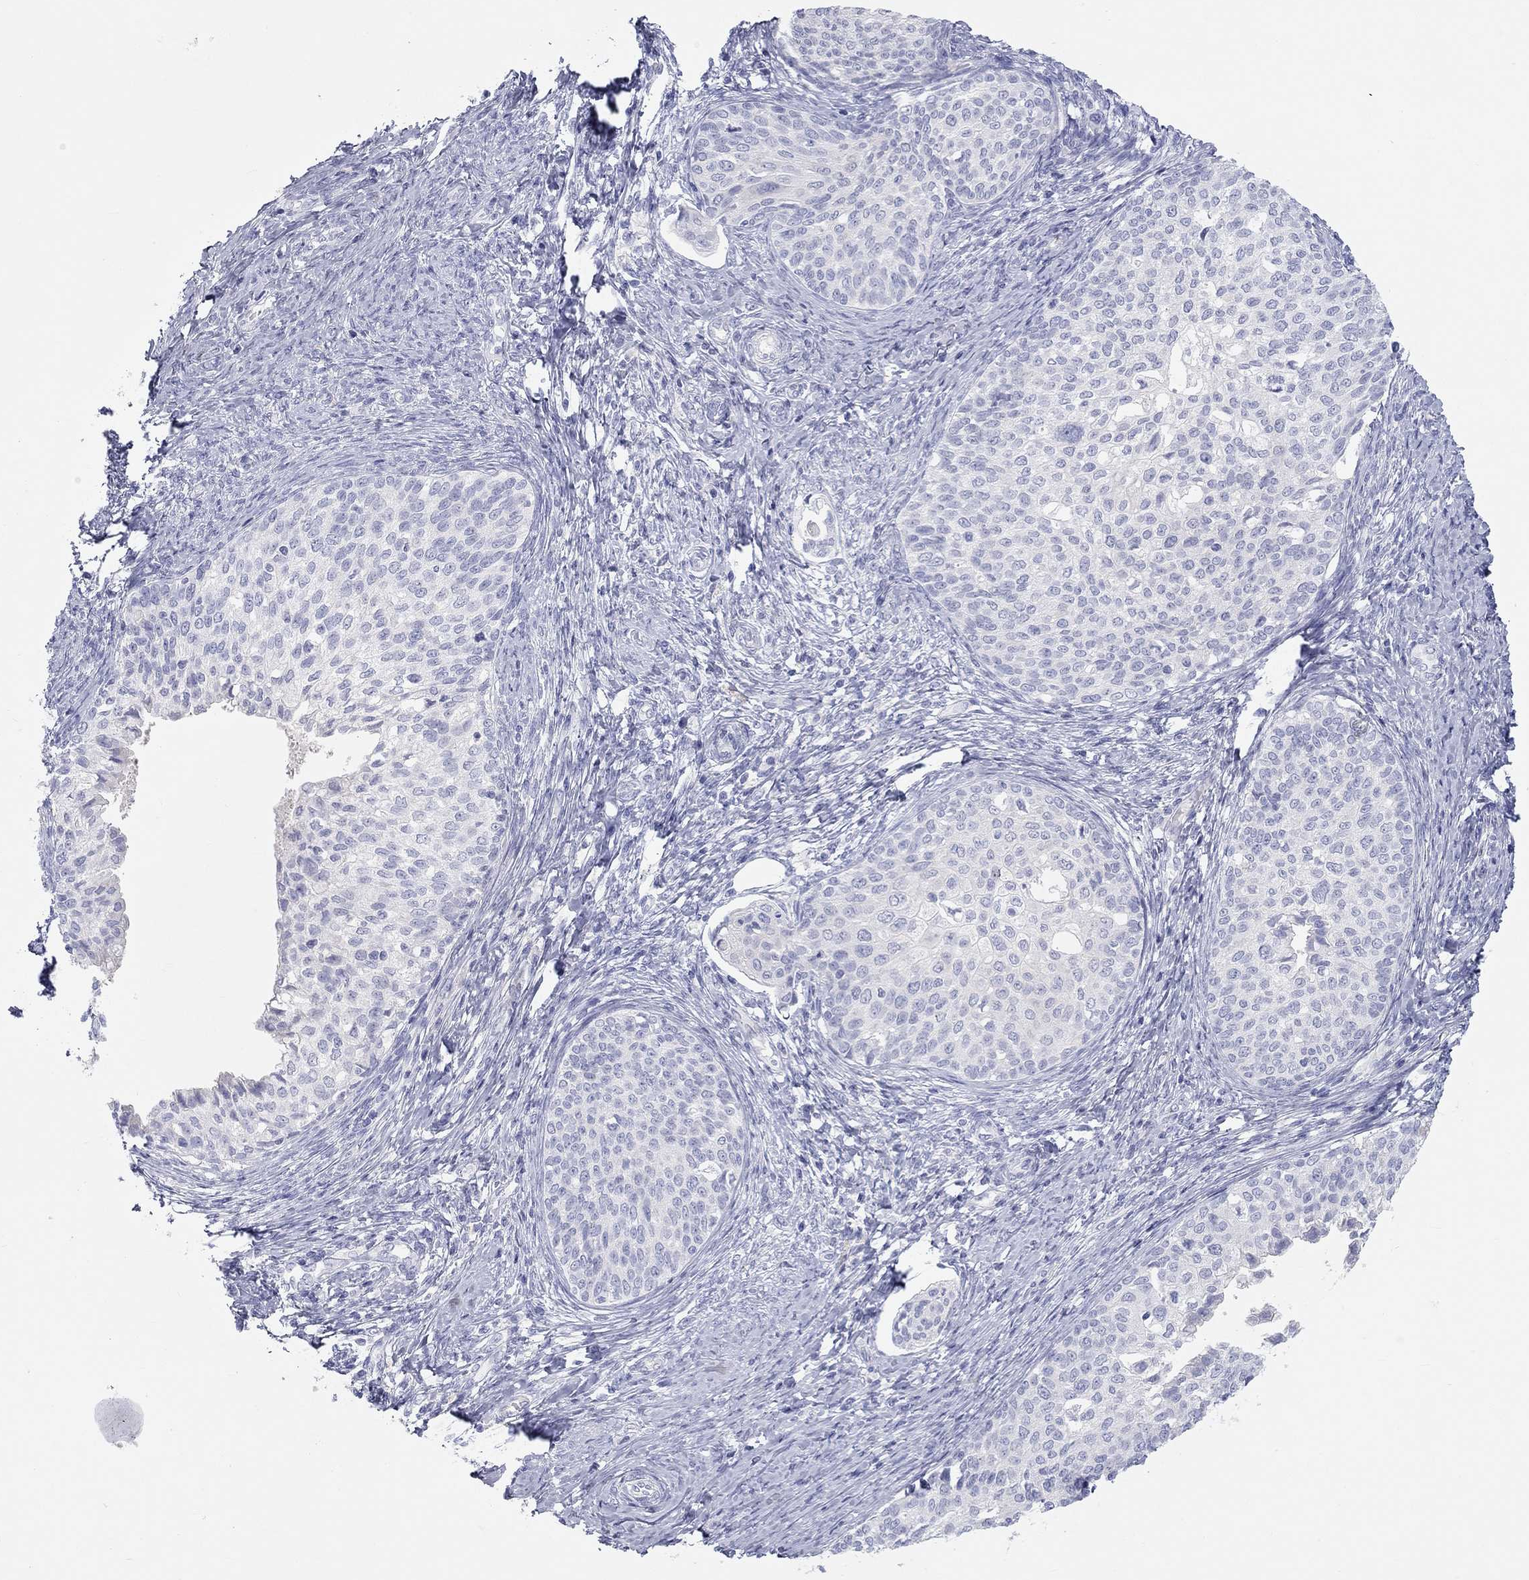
{"staining": {"intensity": "negative", "quantity": "none", "location": "none"}, "tissue": "cervical cancer", "cell_type": "Tumor cells", "image_type": "cancer", "snomed": [{"axis": "morphology", "description": "Squamous cell carcinoma, NOS"}, {"axis": "topography", "description": "Cervix"}], "caption": "Tumor cells are negative for brown protein staining in squamous cell carcinoma (cervical).", "gene": "PCDHGC5", "patient": {"sex": "female", "age": 51}}